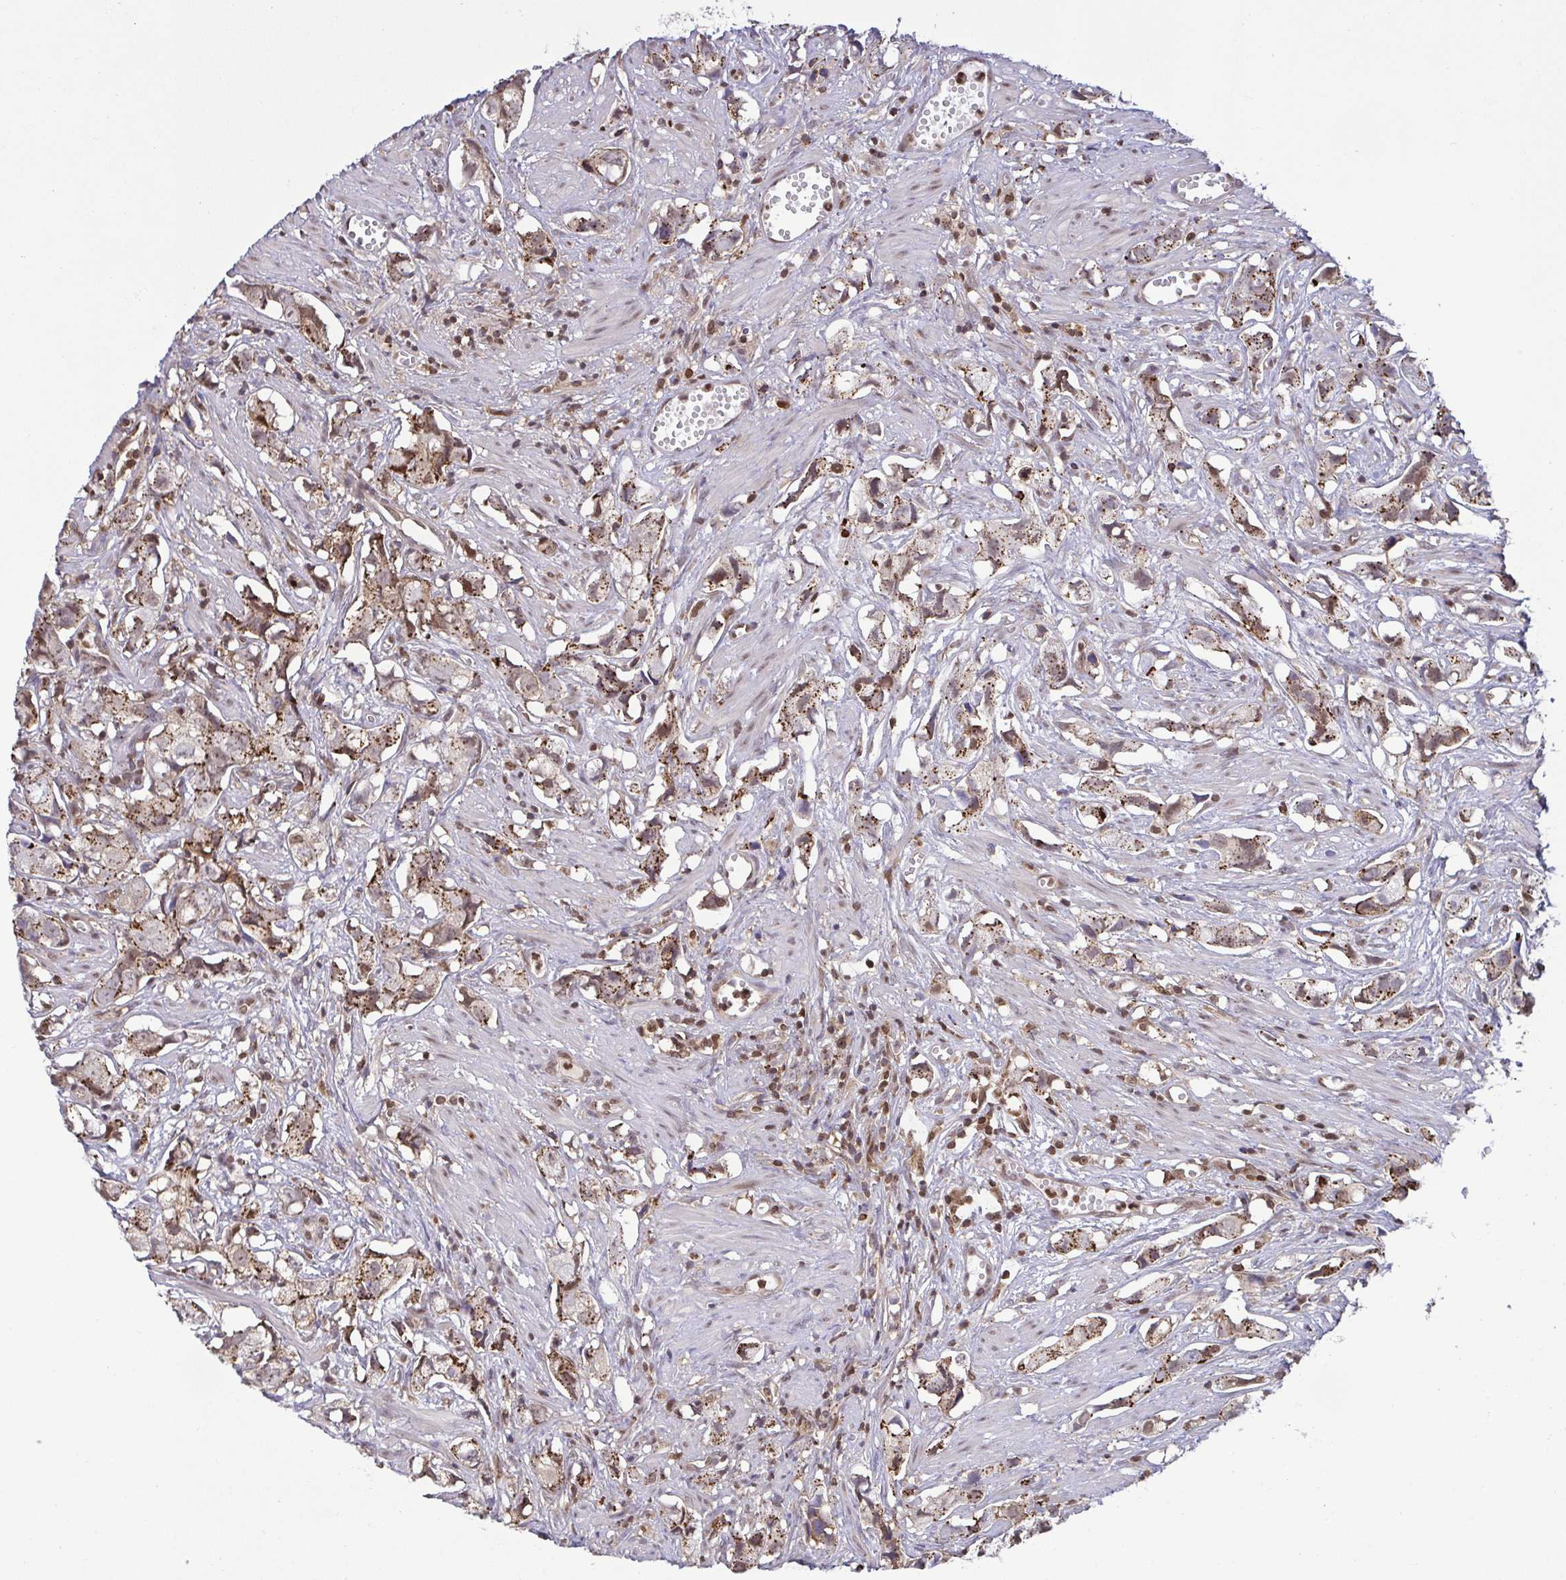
{"staining": {"intensity": "moderate", "quantity": "25%-75%", "location": "cytoplasmic/membranous"}, "tissue": "prostate cancer", "cell_type": "Tumor cells", "image_type": "cancer", "snomed": [{"axis": "morphology", "description": "Adenocarcinoma, High grade"}, {"axis": "topography", "description": "Prostate"}], "caption": "A micrograph showing moderate cytoplasmic/membranous staining in about 25%-75% of tumor cells in prostate high-grade adenocarcinoma, as visualized by brown immunohistochemical staining.", "gene": "CHMP1B", "patient": {"sex": "male", "age": 58}}